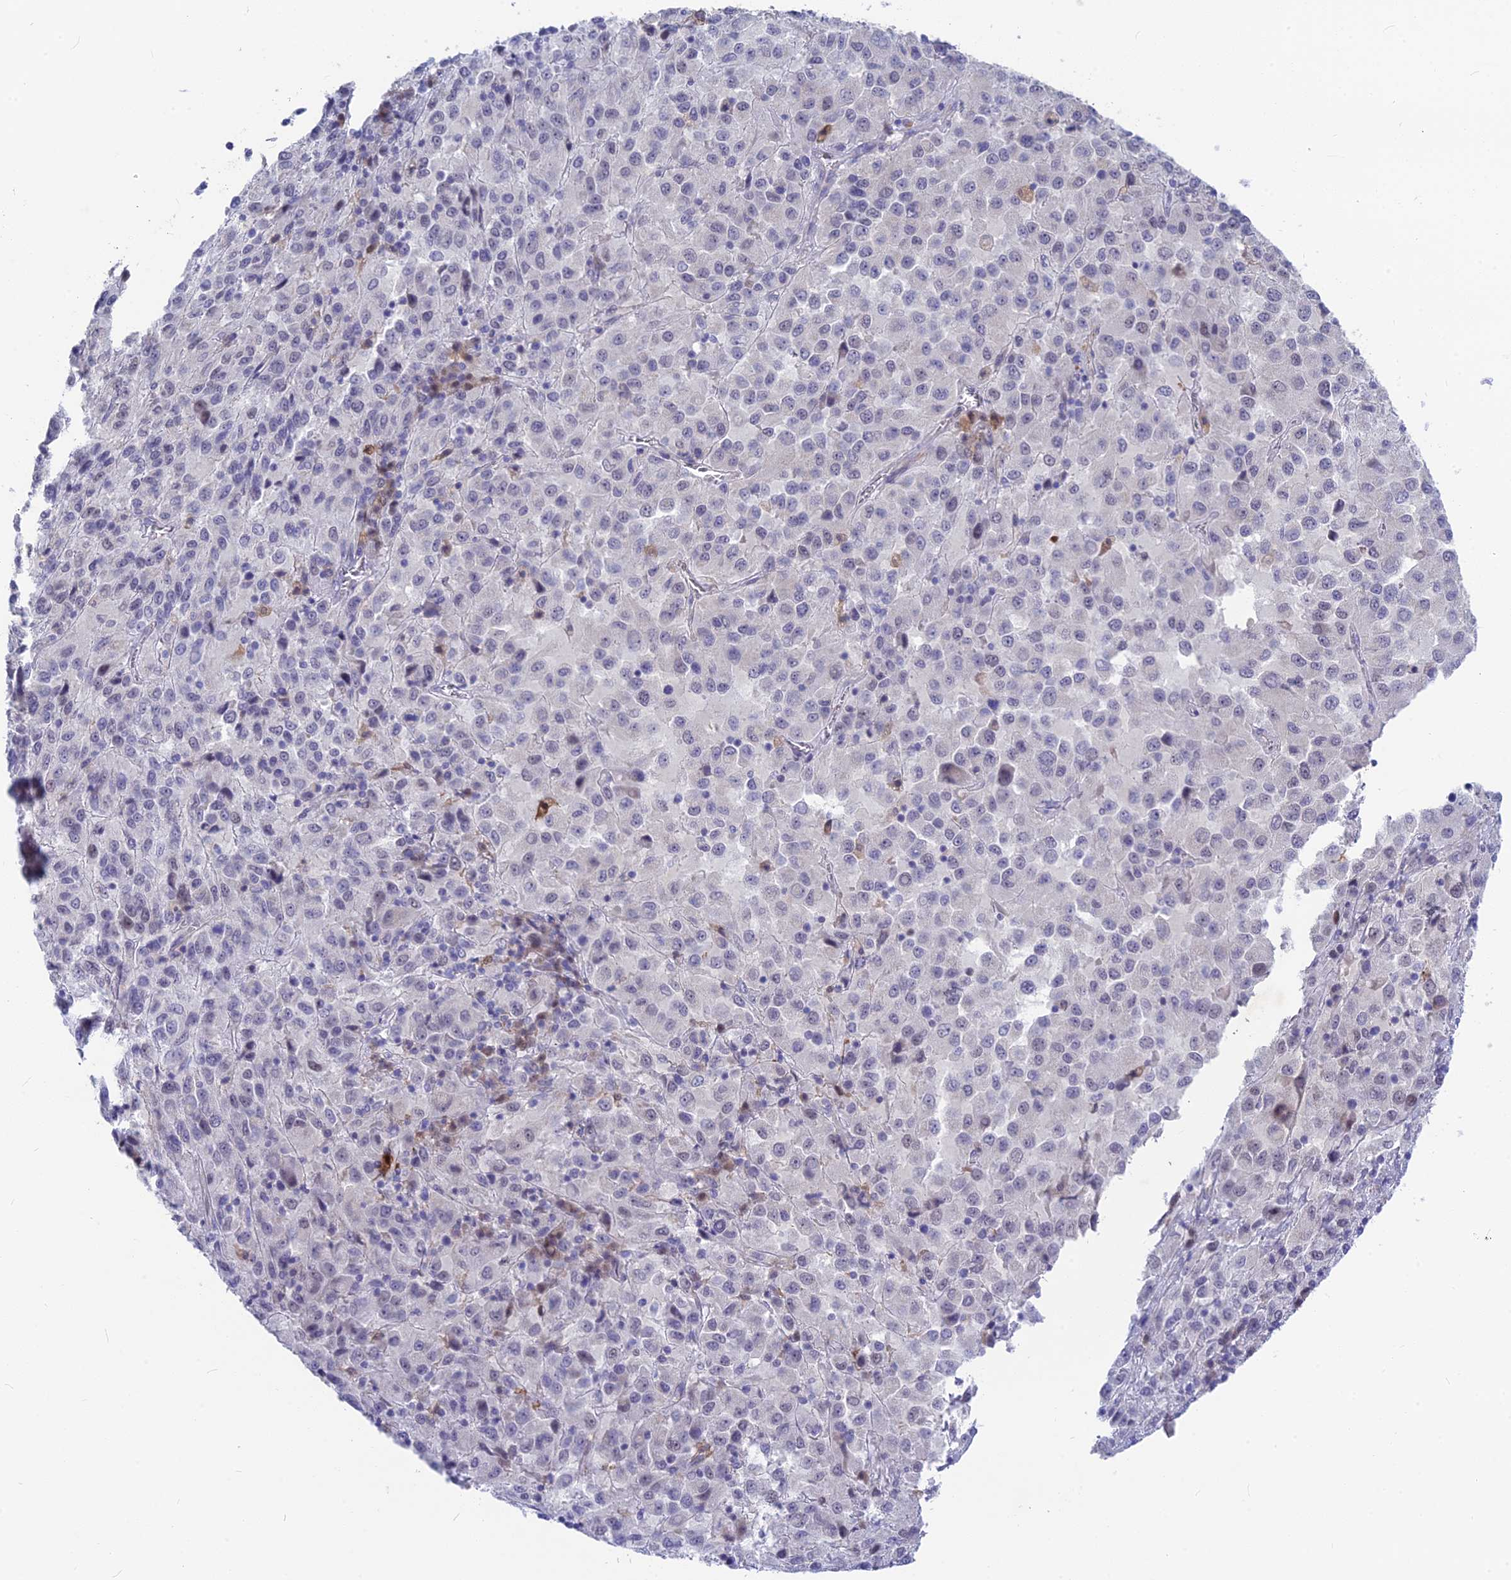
{"staining": {"intensity": "negative", "quantity": "none", "location": "none"}, "tissue": "melanoma", "cell_type": "Tumor cells", "image_type": "cancer", "snomed": [{"axis": "morphology", "description": "Malignant melanoma, Metastatic site"}, {"axis": "topography", "description": "Lung"}], "caption": "Photomicrograph shows no protein positivity in tumor cells of melanoma tissue.", "gene": "SNTN", "patient": {"sex": "male", "age": 64}}